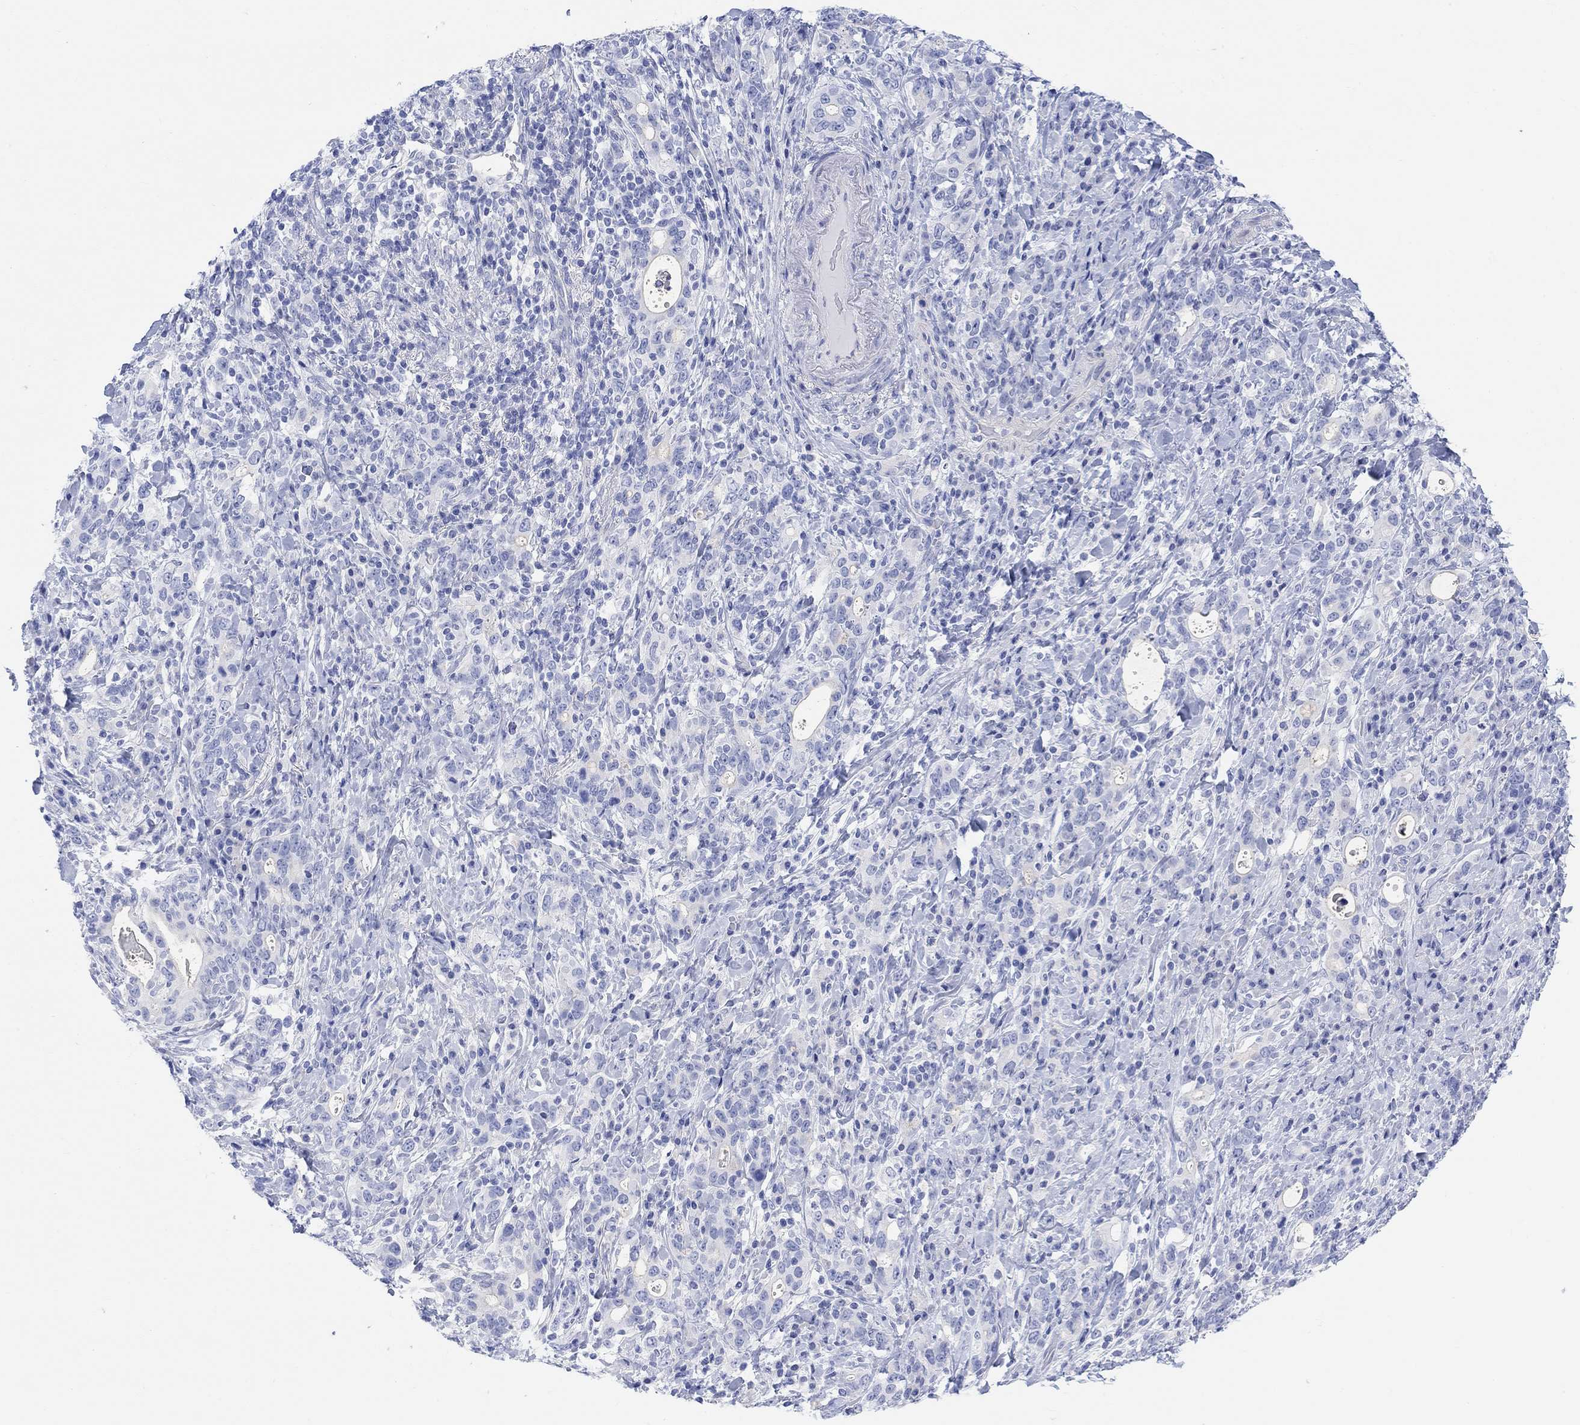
{"staining": {"intensity": "negative", "quantity": "none", "location": "none"}, "tissue": "stomach cancer", "cell_type": "Tumor cells", "image_type": "cancer", "snomed": [{"axis": "morphology", "description": "Adenocarcinoma, NOS"}, {"axis": "topography", "description": "Stomach"}], "caption": "There is no significant positivity in tumor cells of adenocarcinoma (stomach). Nuclei are stained in blue.", "gene": "XIRP2", "patient": {"sex": "male", "age": 79}}